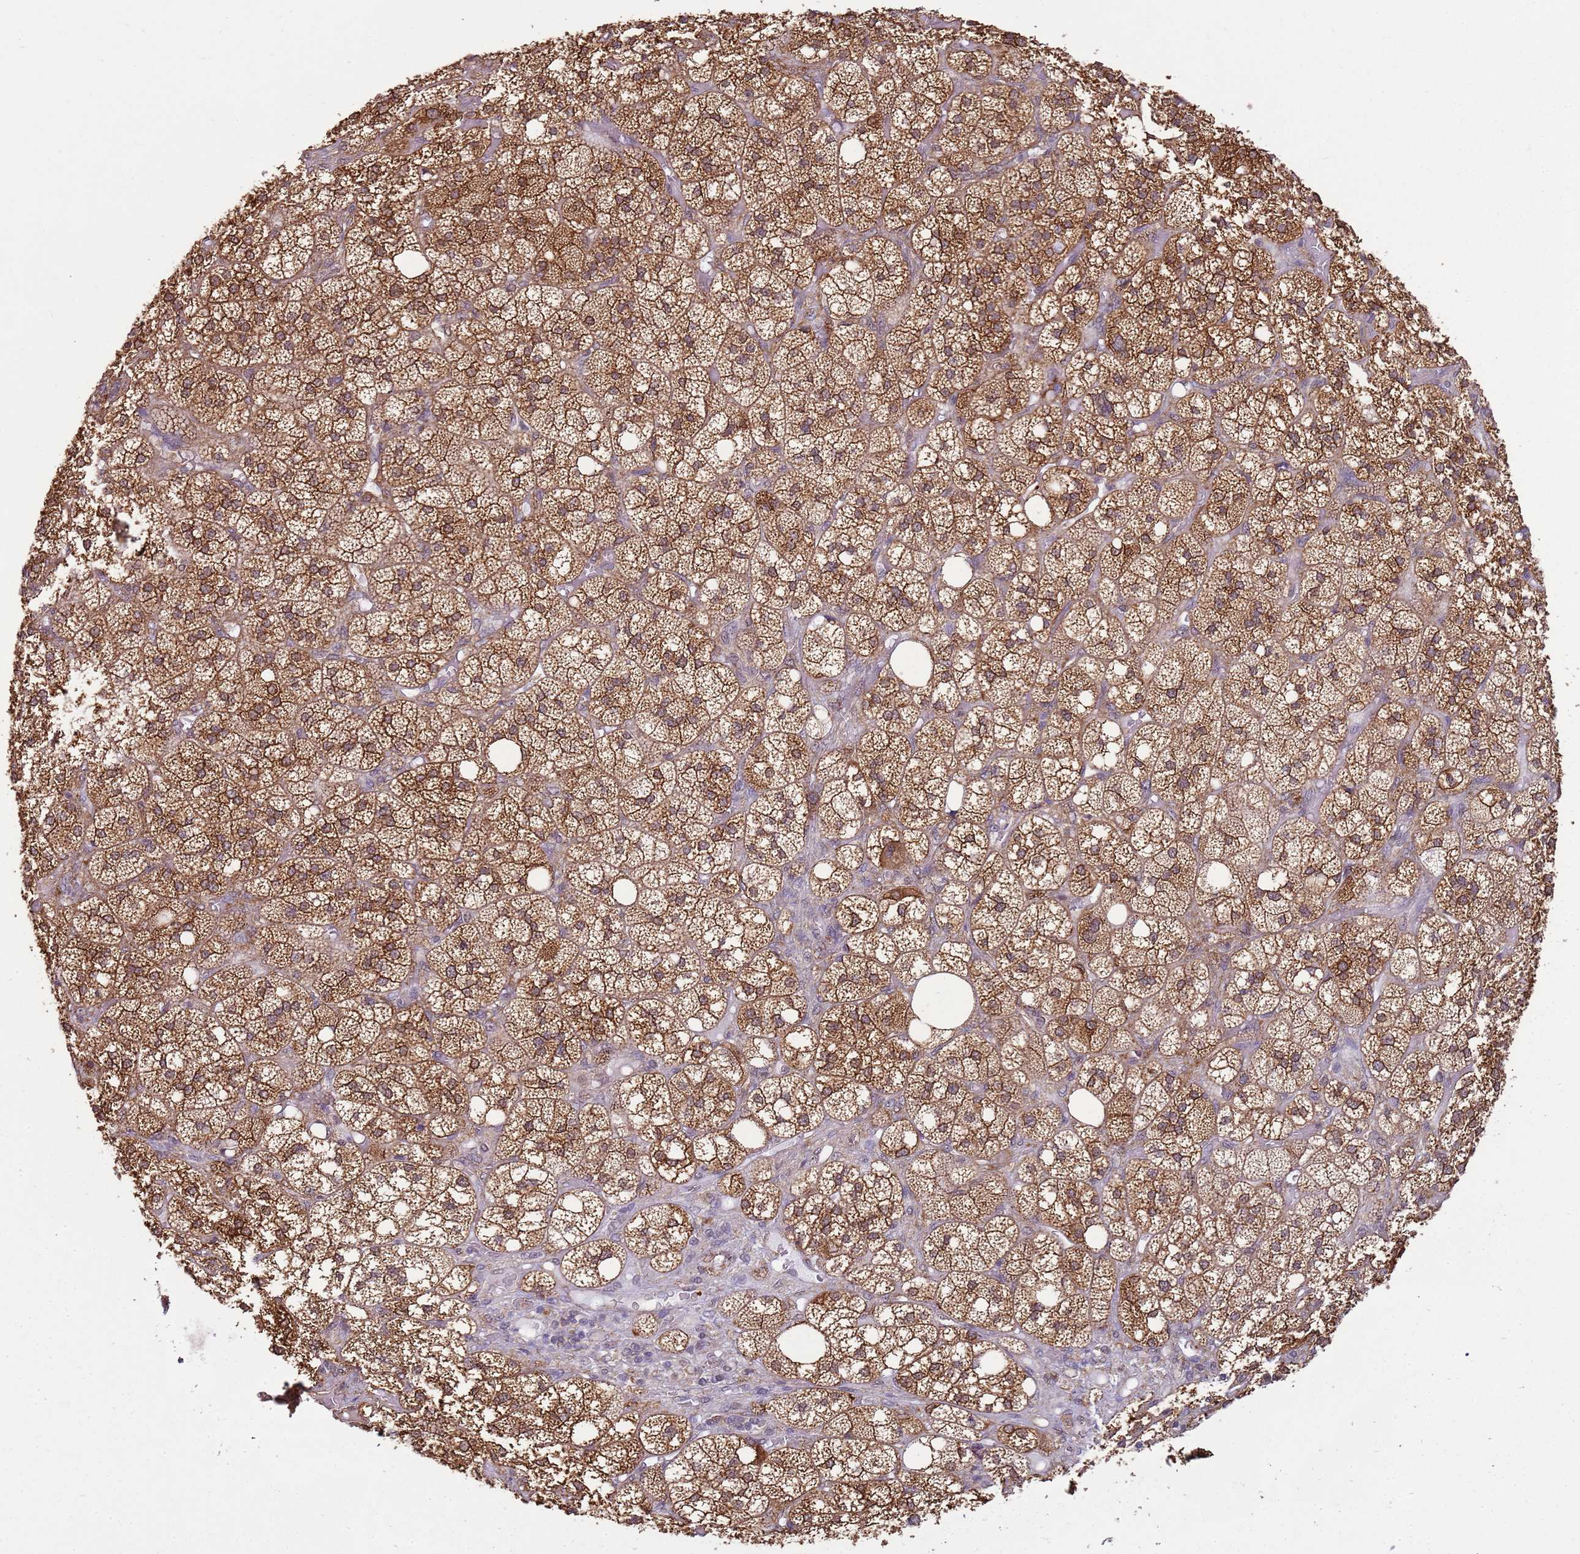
{"staining": {"intensity": "moderate", "quantity": ">75%", "location": "cytoplasmic/membranous"}, "tissue": "adrenal gland", "cell_type": "Glandular cells", "image_type": "normal", "snomed": [{"axis": "morphology", "description": "Normal tissue, NOS"}, {"axis": "topography", "description": "Adrenal gland"}], "caption": "A medium amount of moderate cytoplasmic/membranous positivity is appreciated in about >75% of glandular cells in unremarkable adrenal gland.", "gene": "GABRE", "patient": {"sex": "male", "age": 61}}